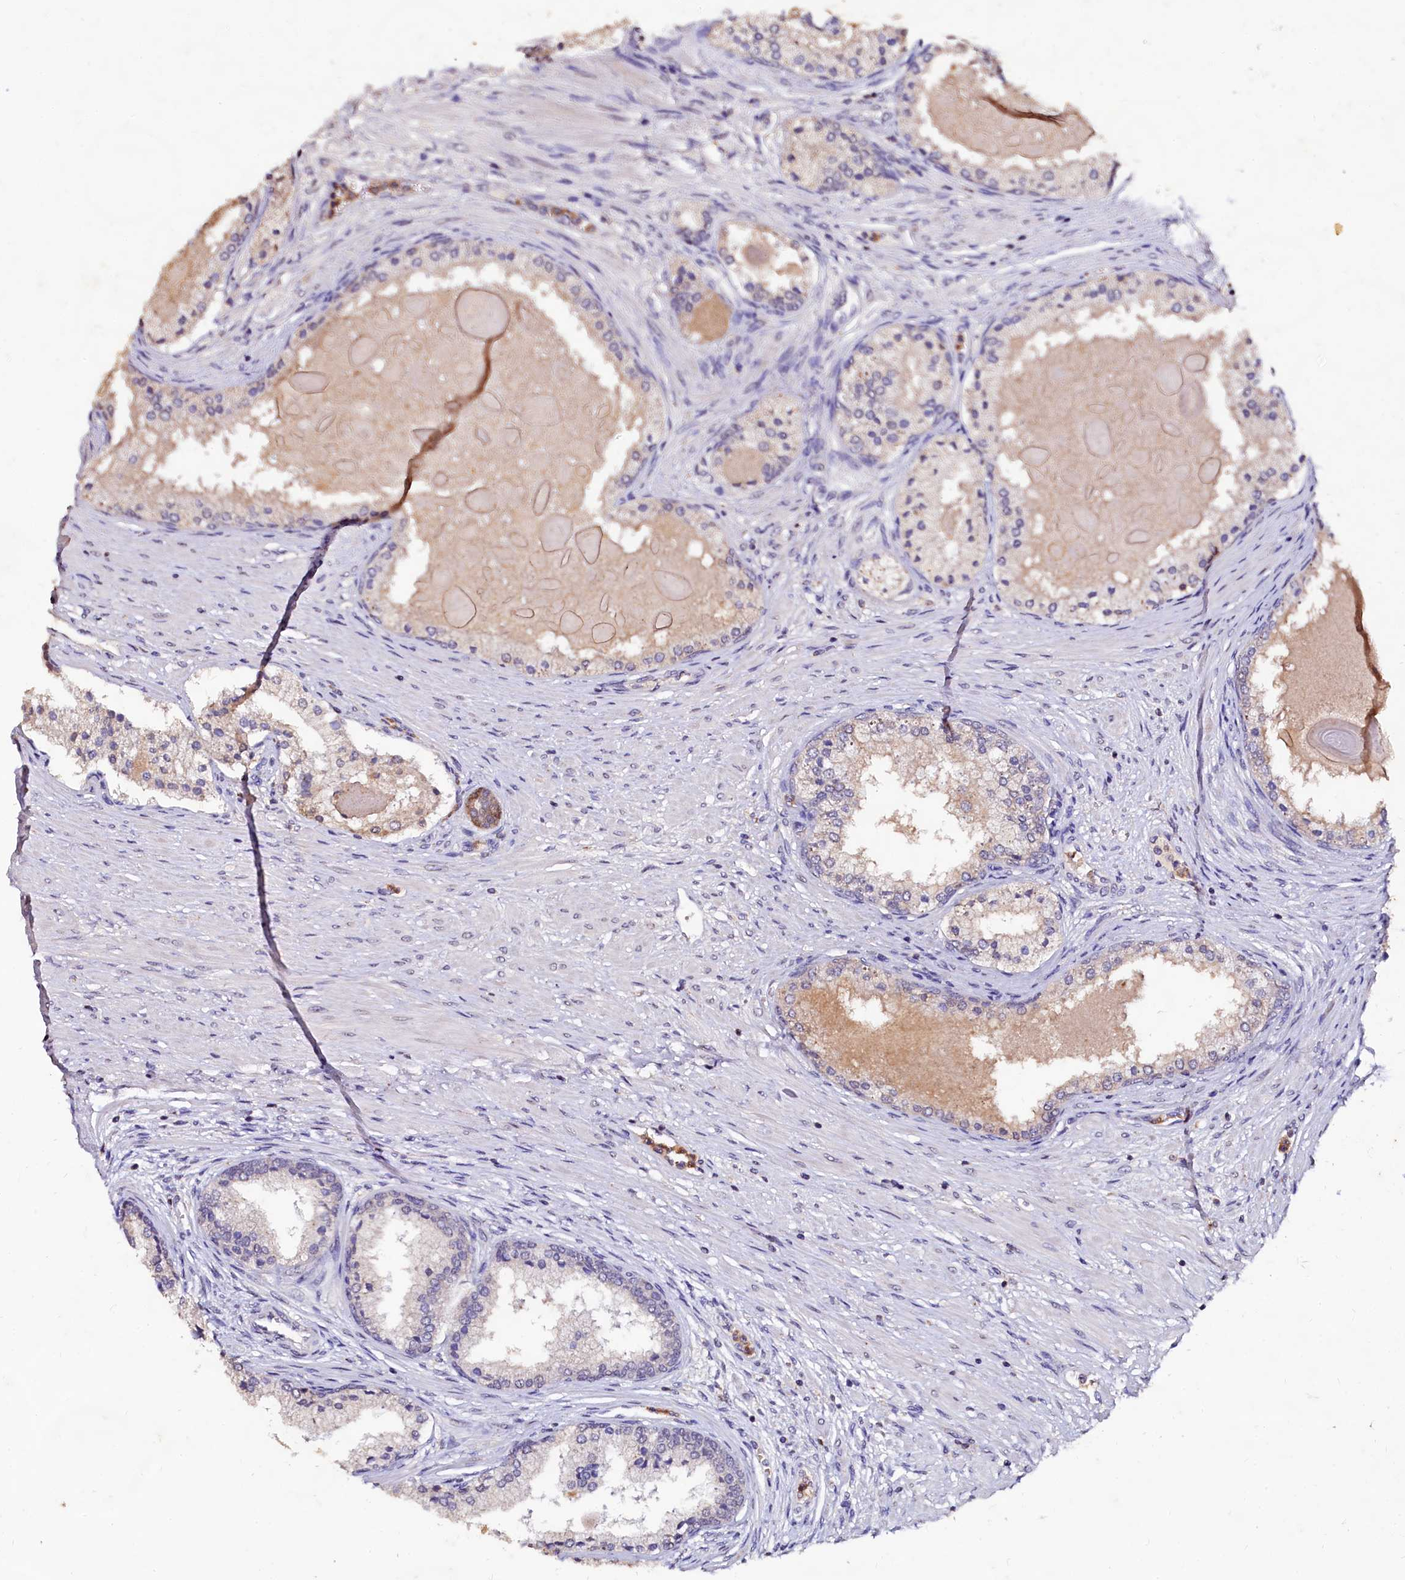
{"staining": {"intensity": "negative", "quantity": "none", "location": "none"}, "tissue": "prostate cancer", "cell_type": "Tumor cells", "image_type": "cancer", "snomed": [{"axis": "morphology", "description": "Adenocarcinoma, Low grade"}, {"axis": "topography", "description": "Prostate"}], "caption": "High magnification brightfield microscopy of prostate cancer (low-grade adenocarcinoma) stained with DAB (3,3'-diaminobenzidine) (brown) and counterstained with hematoxylin (blue): tumor cells show no significant positivity. (Brightfield microscopy of DAB immunohistochemistry (IHC) at high magnification).", "gene": "CSTPP1", "patient": {"sex": "male", "age": 59}}